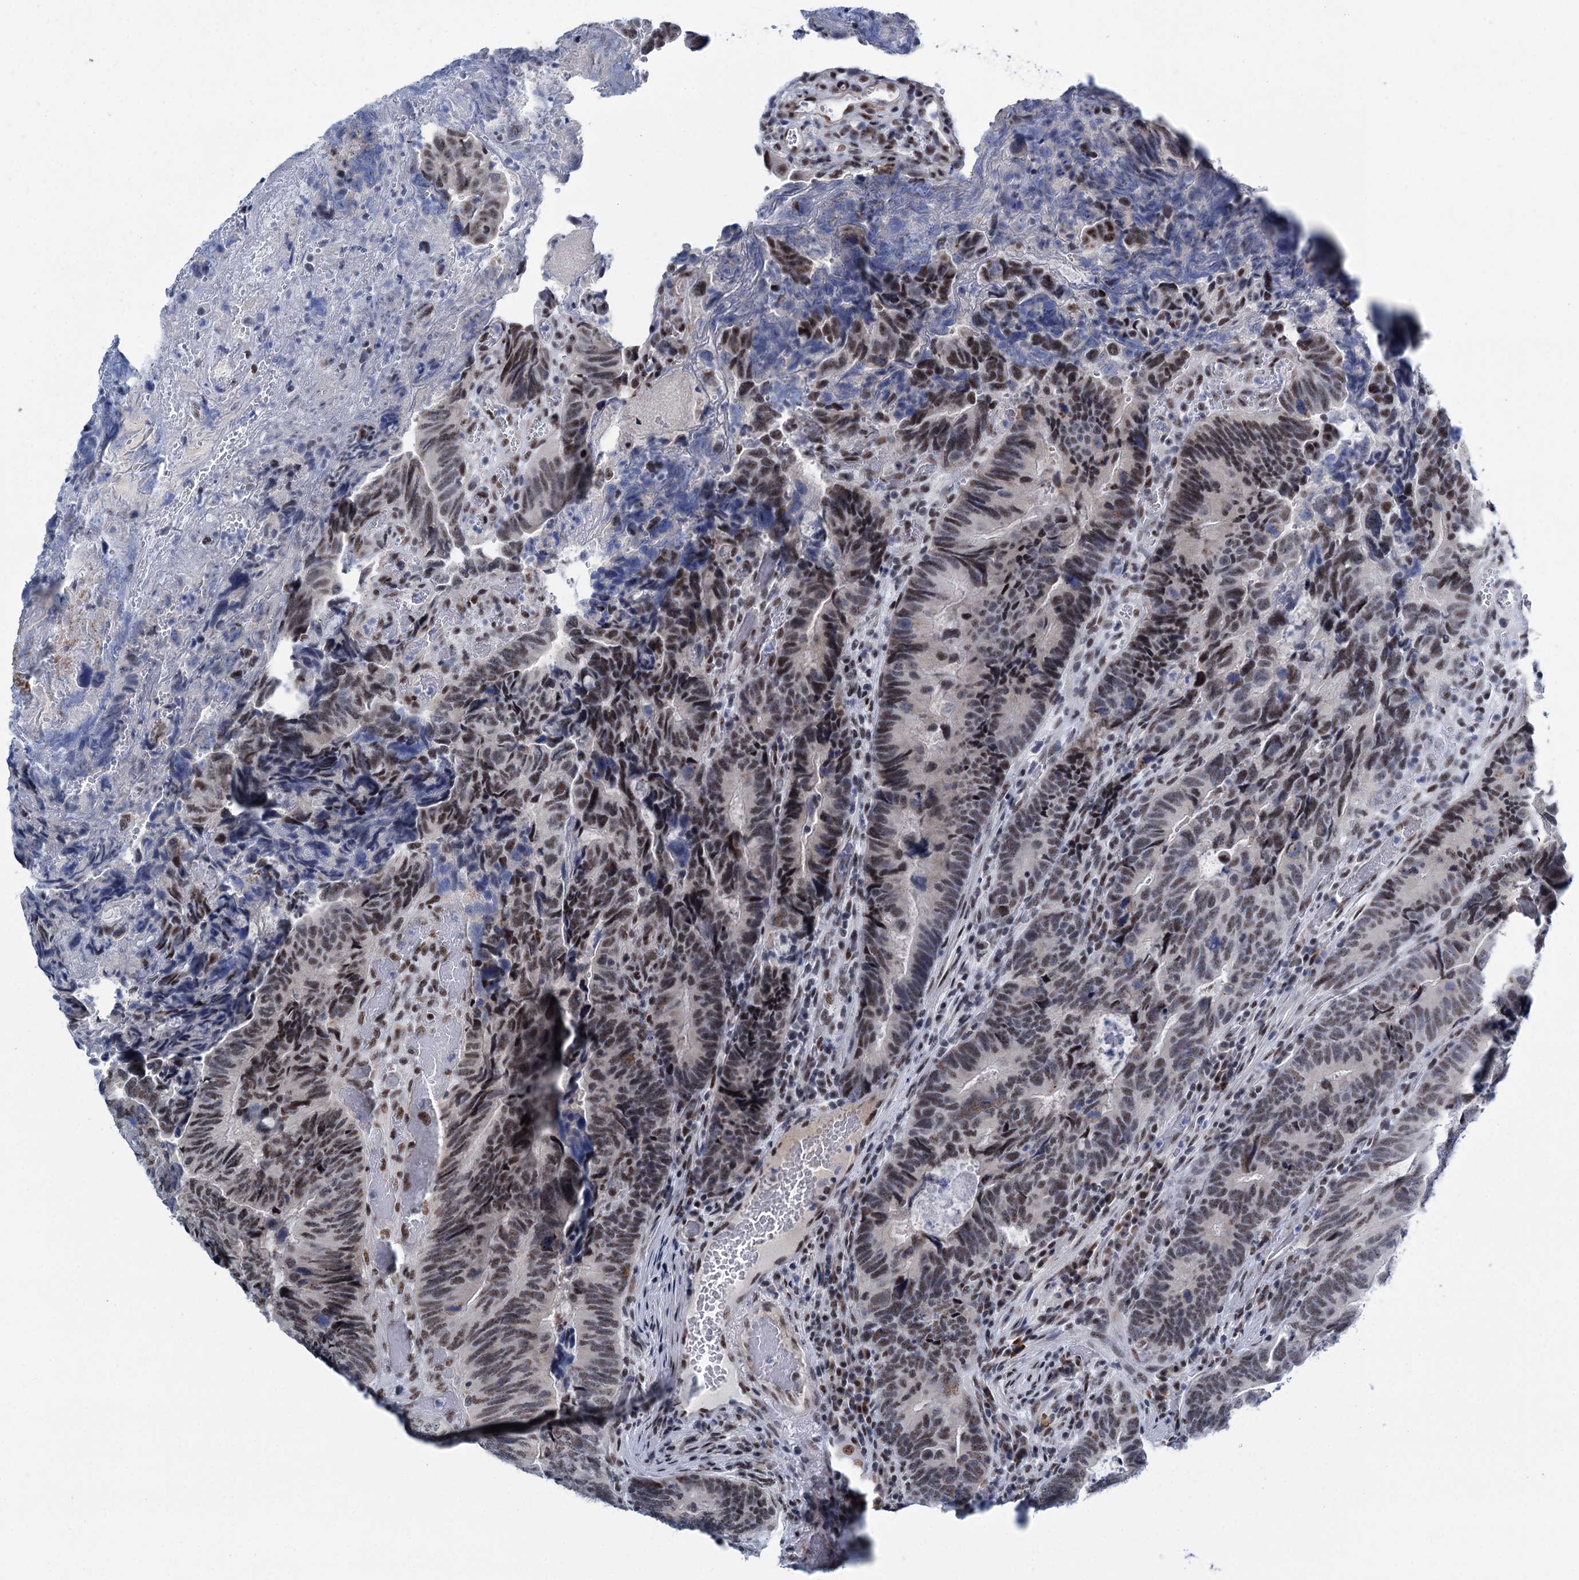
{"staining": {"intensity": "moderate", "quantity": ">75%", "location": "nuclear"}, "tissue": "colorectal cancer", "cell_type": "Tumor cells", "image_type": "cancer", "snomed": [{"axis": "morphology", "description": "Adenocarcinoma, NOS"}, {"axis": "topography", "description": "Colon"}], "caption": "About >75% of tumor cells in colorectal cancer exhibit moderate nuclear protein expression as visualized by brown immunohistochemical staining.", "gene": "SREK1", "patient": {"sex": "female", "age": 67}}